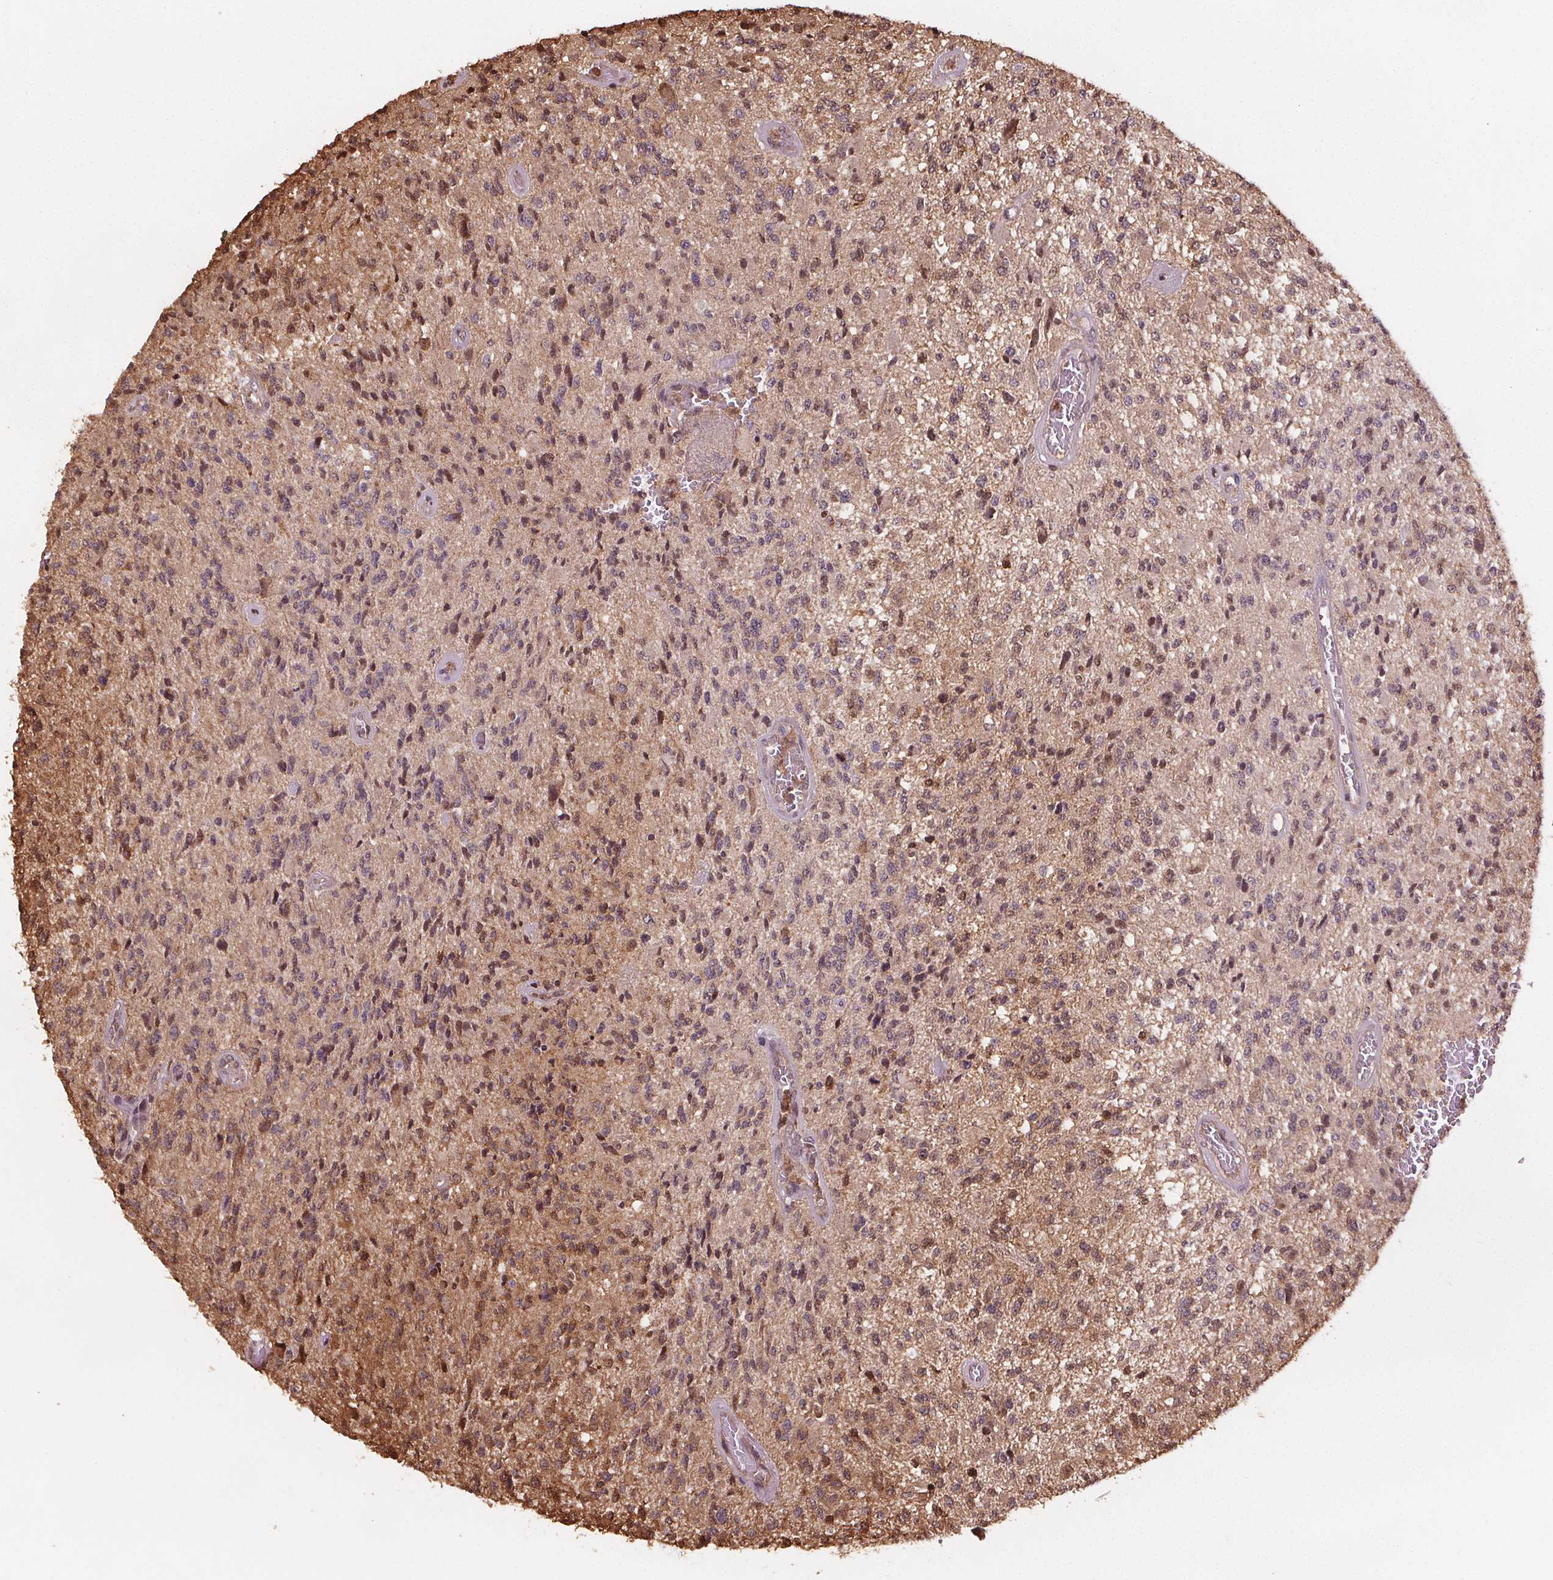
{"staining": {"intensity": "moderate", "quantity": "25%-75%", "location": "cytoplasmic/membranous,nuclear"}, "tissue": "glioma", "cell_type": "Tumor cells", "image_type": "cancer", "snomed": [{"axis": "morphology", "description": "Glioma, malignant, High grade"}, {"axis": "topography", "description": "Brain"}], "caption": "Immunohistochemical staining of human high-grade glioma (malignant) displays moderate cytoplasmic/membranous and nuclear protein expression in approximately 25%-75% of tumor cells.", "gene": "ENO1", "patient": {"sex": "female", "age": 63}}